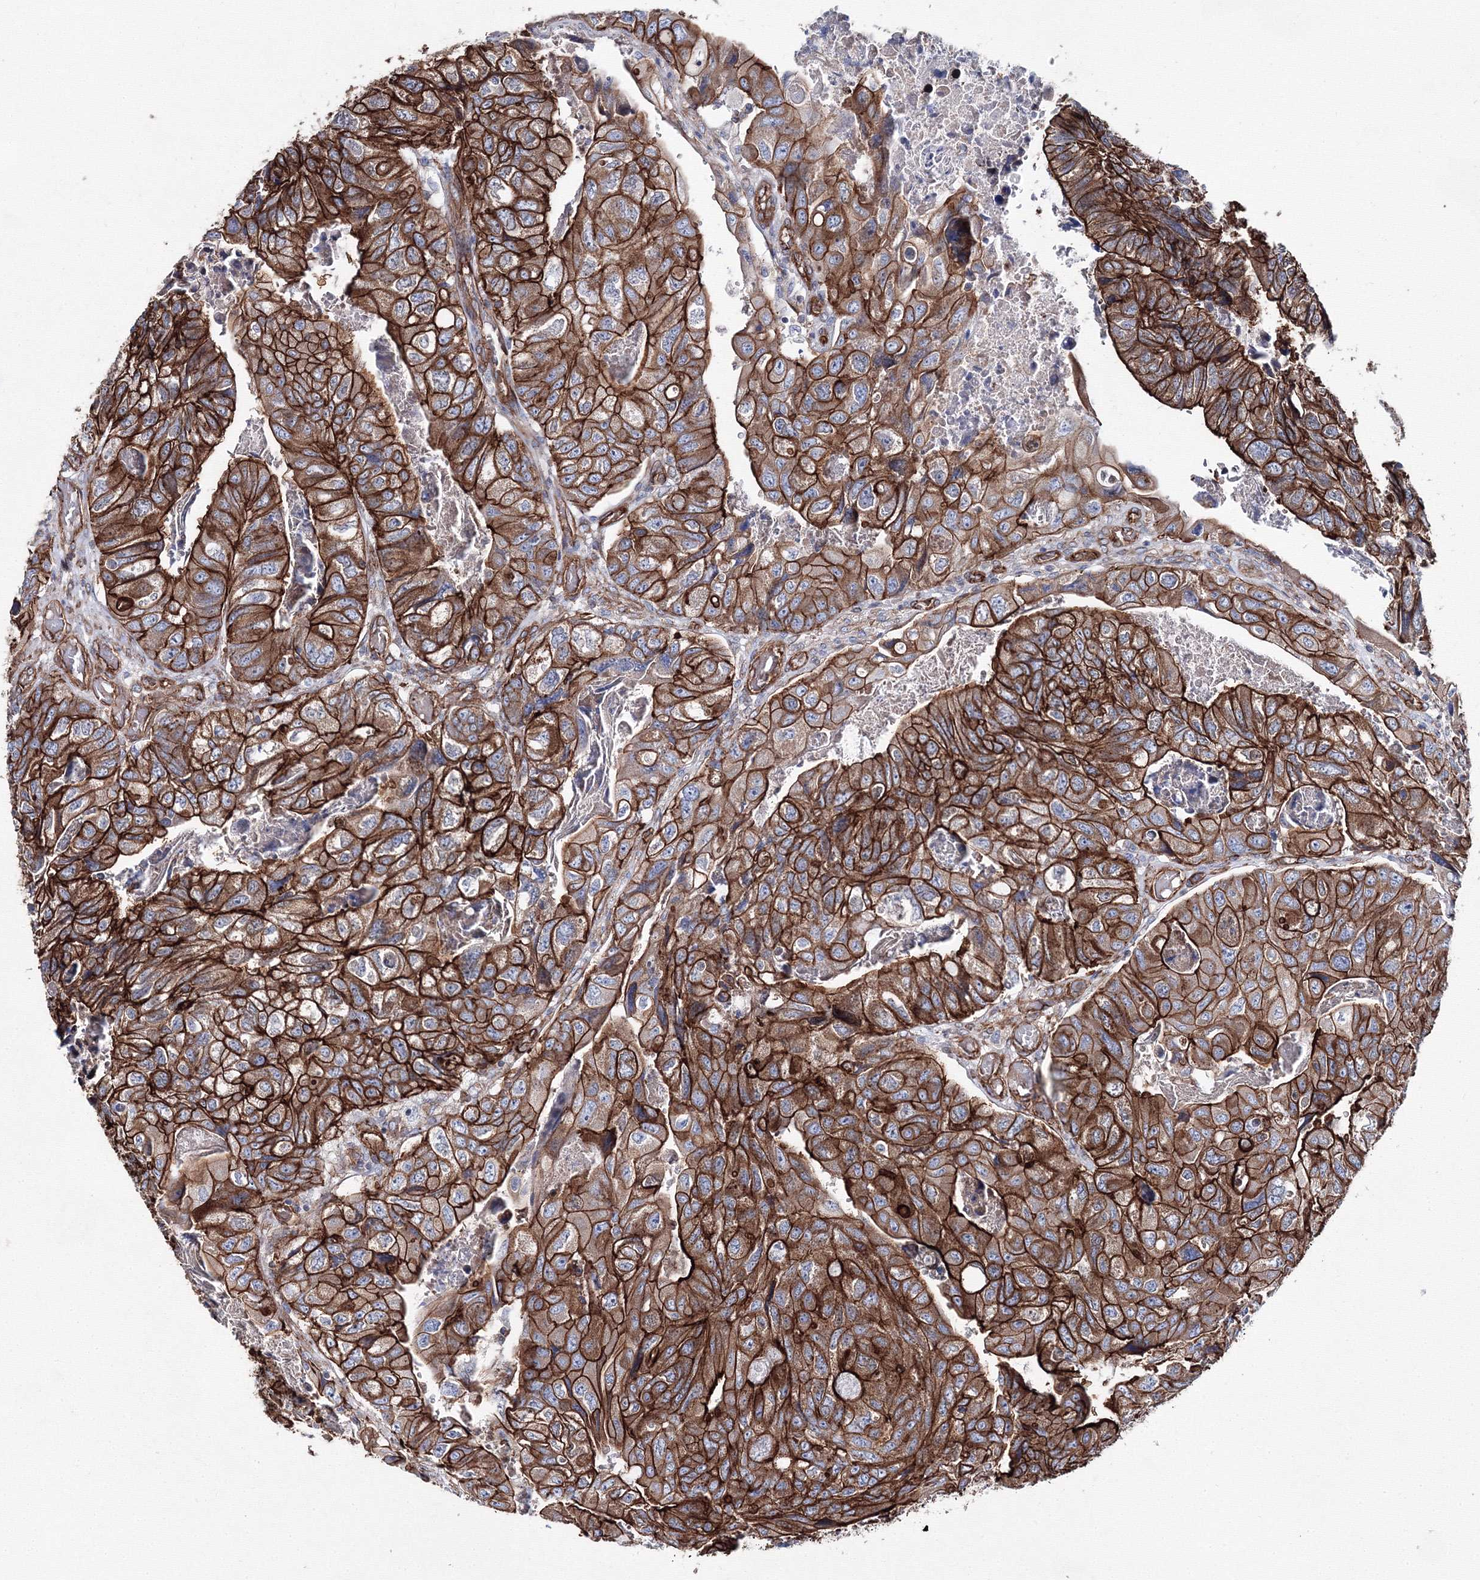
{"staining": {"intensity": "strong", "quantity": ">75%", "location": "cytoplasmic/membranous"}, "tissue": "colorectal cancer", "cell_type": "Tumor cells", "image_type": "cancer", "snomed": [{"axis": "morphology", "description": "Adenocarcinoma, NOS"}, {"axis": "topography", "description": "Rectum"}], "caption": "Brown immunohistochemical staining in human colorectal cancer (adenocarcinoma) exhibits strong cytoplasmic/membranous staining in about >75% of tumor cells.", "gene": "ANKRD37", "patient": {"sex": "male", "age": 63}}